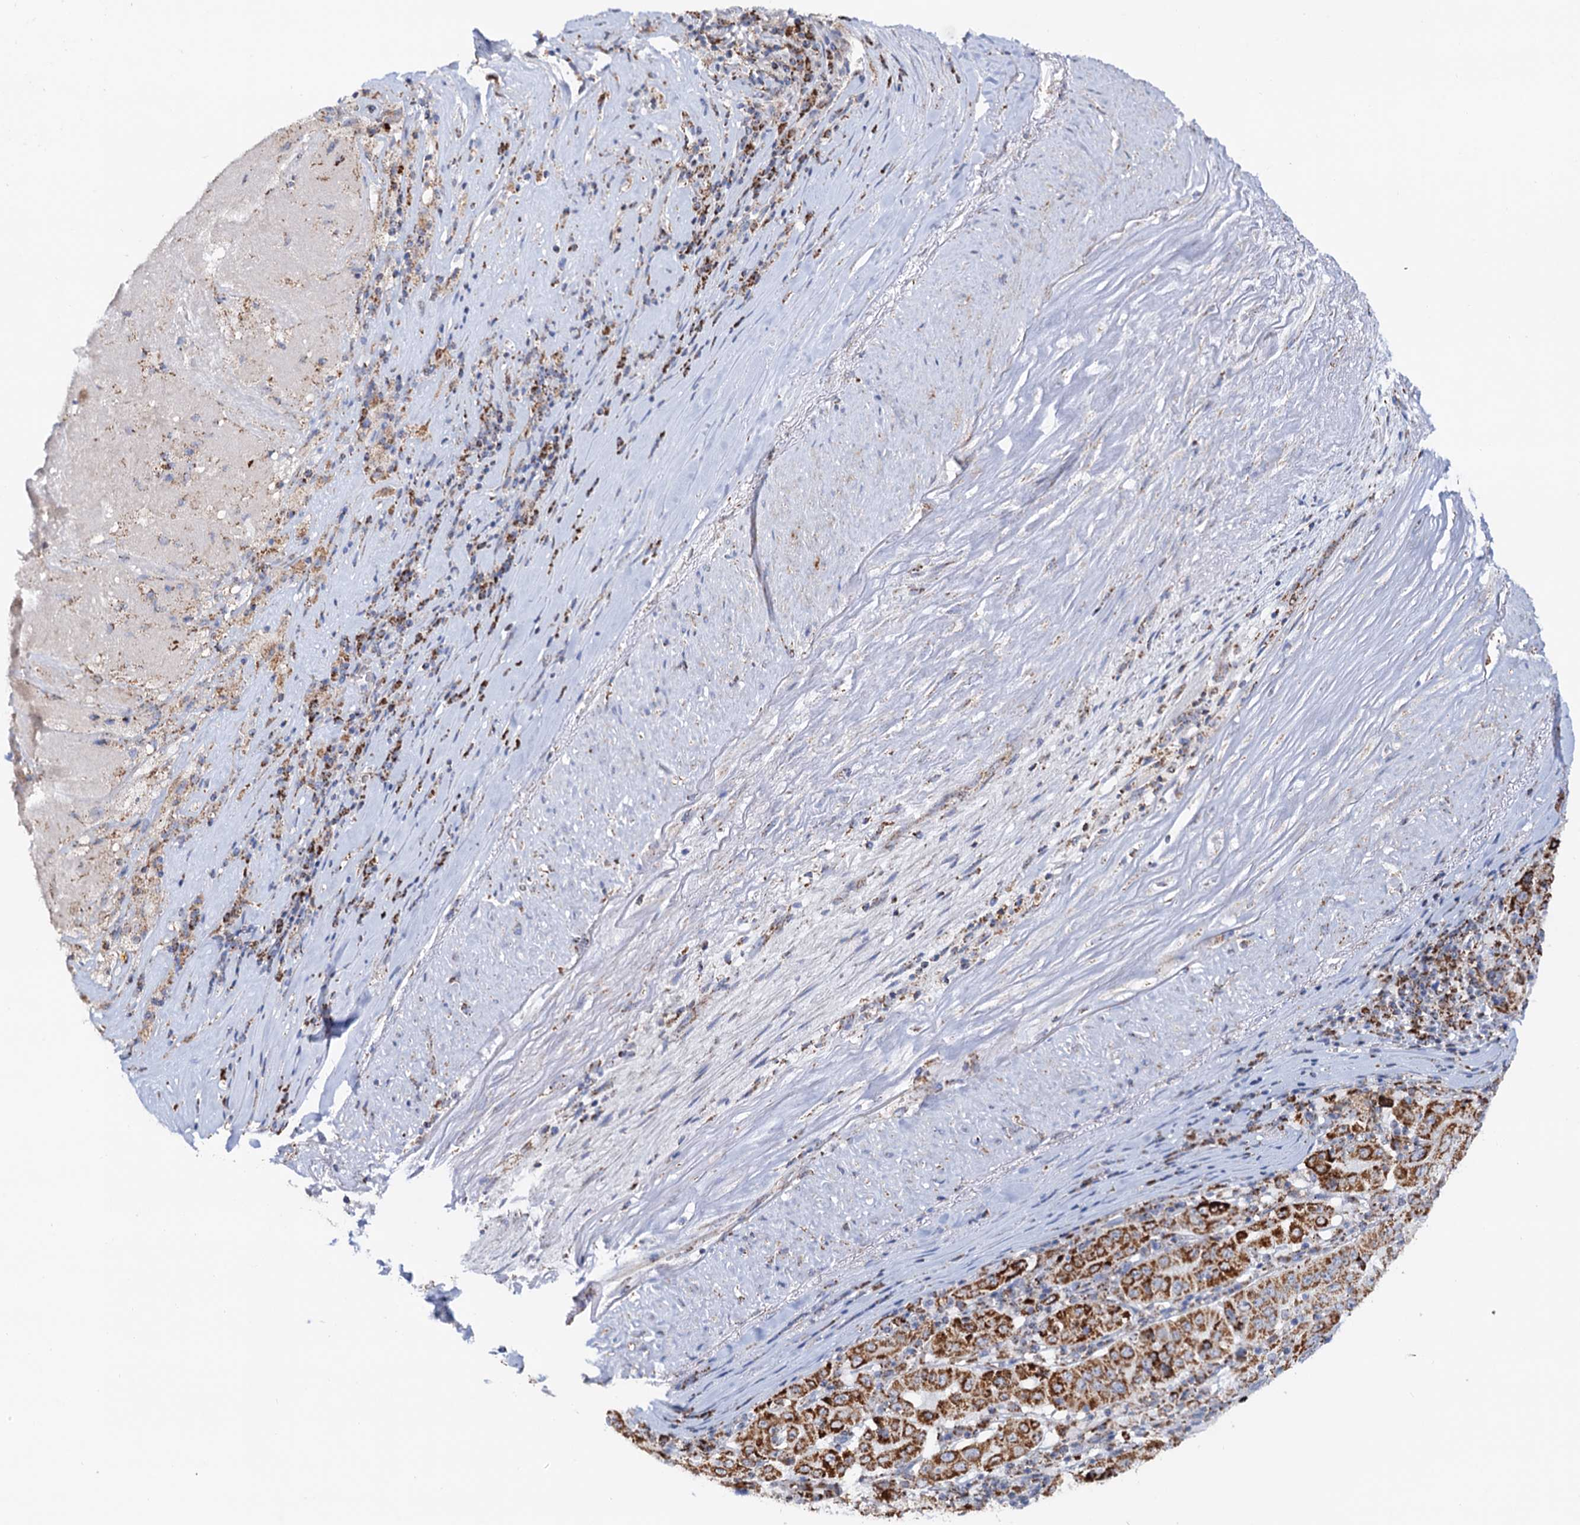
{"staining": {"intensity": "strong", "quantity": ">75%", "location": "cytoplasmic/membranous"}, "tissue": "pancreatic cancer", "cell_type": "Tumor cells", "image_type": "cancer", "snomed": [{"axis": "morphology", "description": "Adenocarcinoma, NOS"}, {"axis": "topography", "description": "Pancreas"}], "caption": "Immunohistochemical staining of pancreatic adenocarcinoma demonstrates strong cytoplasmic/membranous protein expression in about >75% of tumor cells.", "gene": "C2CD3", "patient": {"sex": "male", "age": 63}}